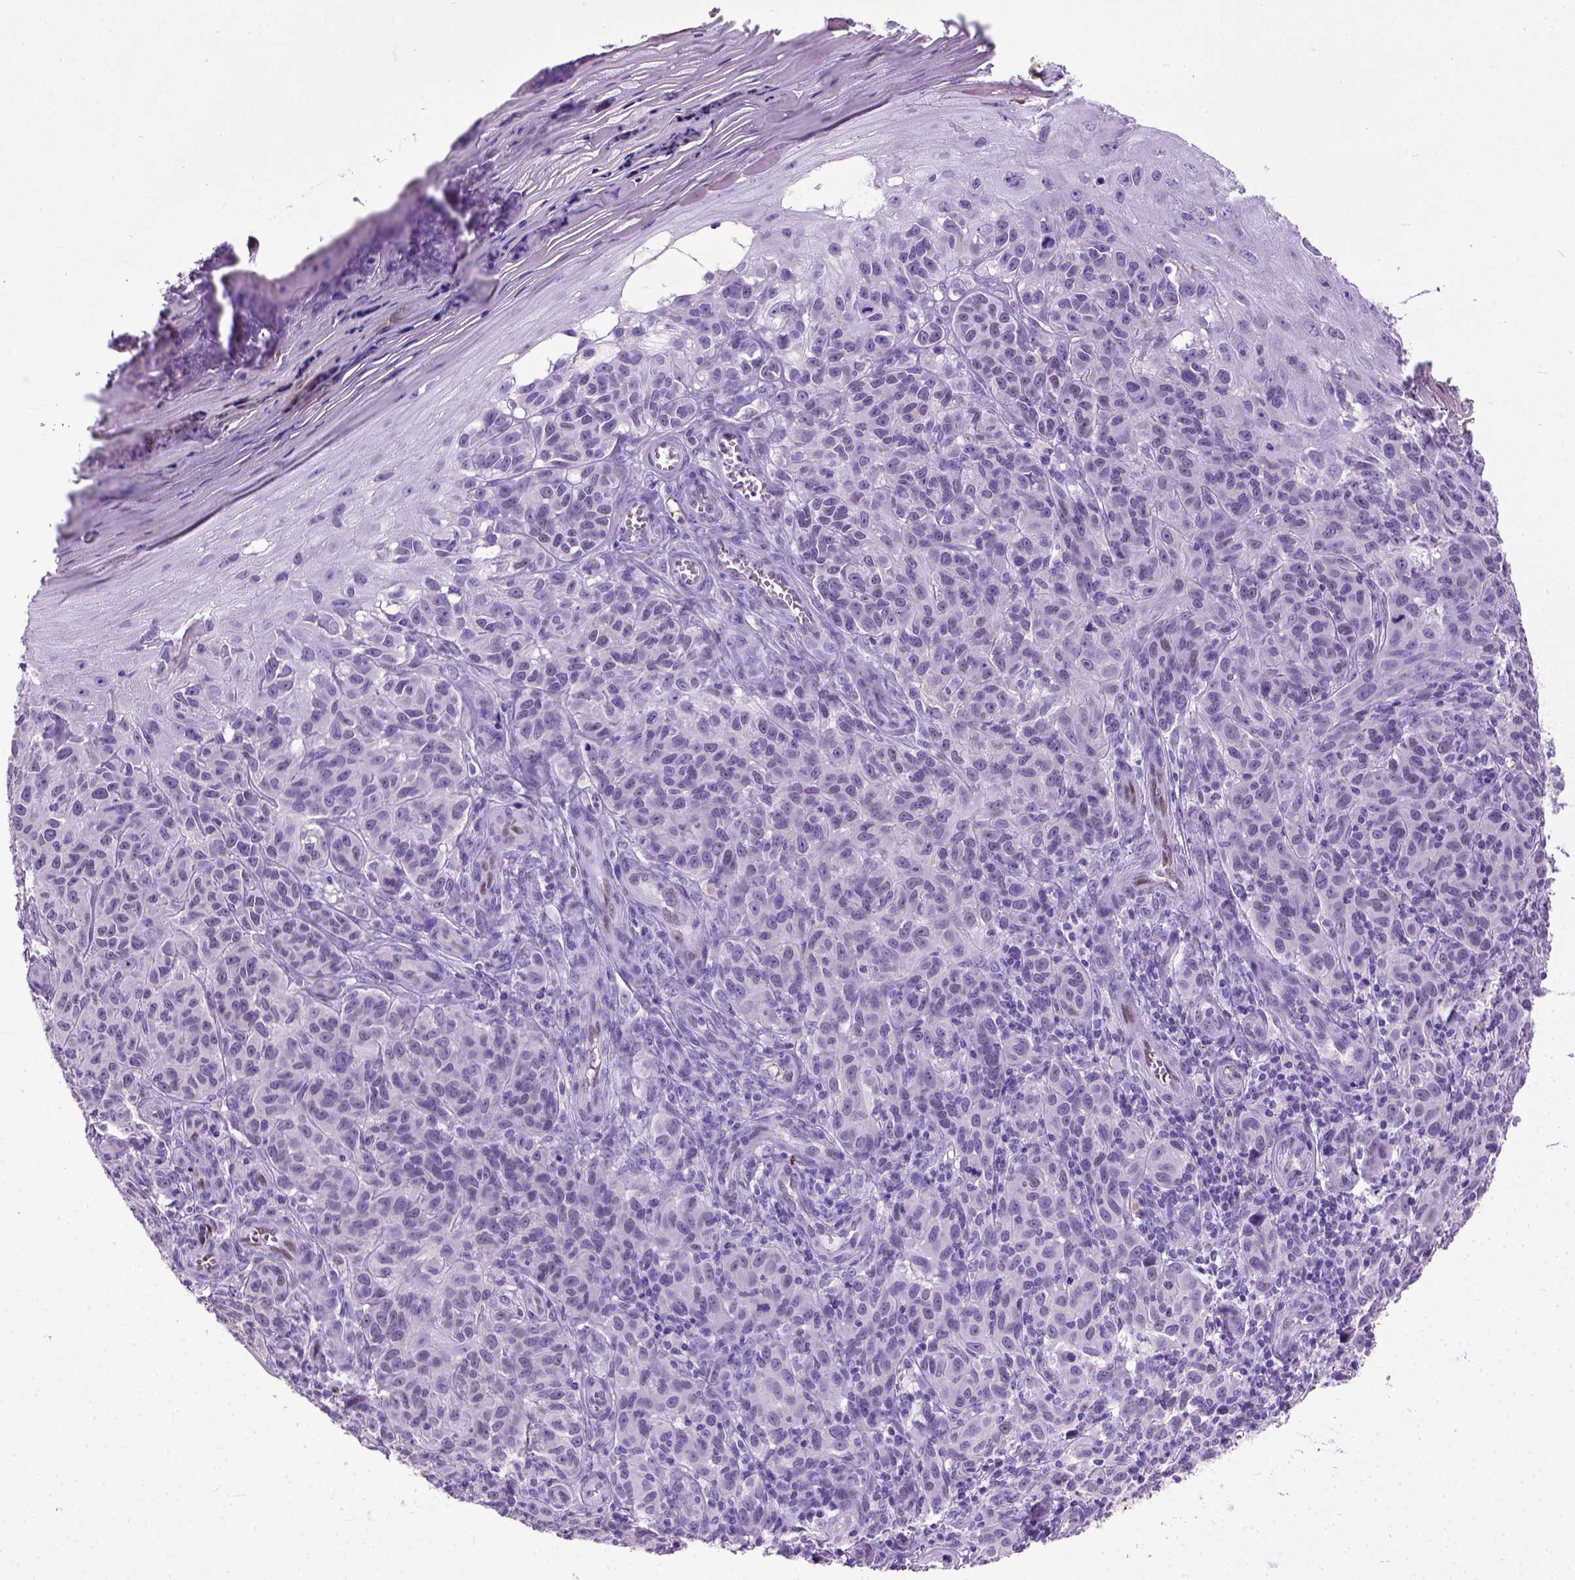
{"staining": {"intensity": "negative", "quantity": "none", "location": "none"}, "tissue": "melanoma", "cell_type": "Tumor cells", "image_type": "cancer", "snomed": [{"axis": "morphology", "description": "Malignant melanoma, NOS"}, {"axis": "topography", "description": "Skin"}], "caption": "Malignant melanoma was stained to show a protein in brown. There is no significant positivity in tumor cells.", "gene": "ADAMTS8", "patient": {"sex": "female", "age": 53}}